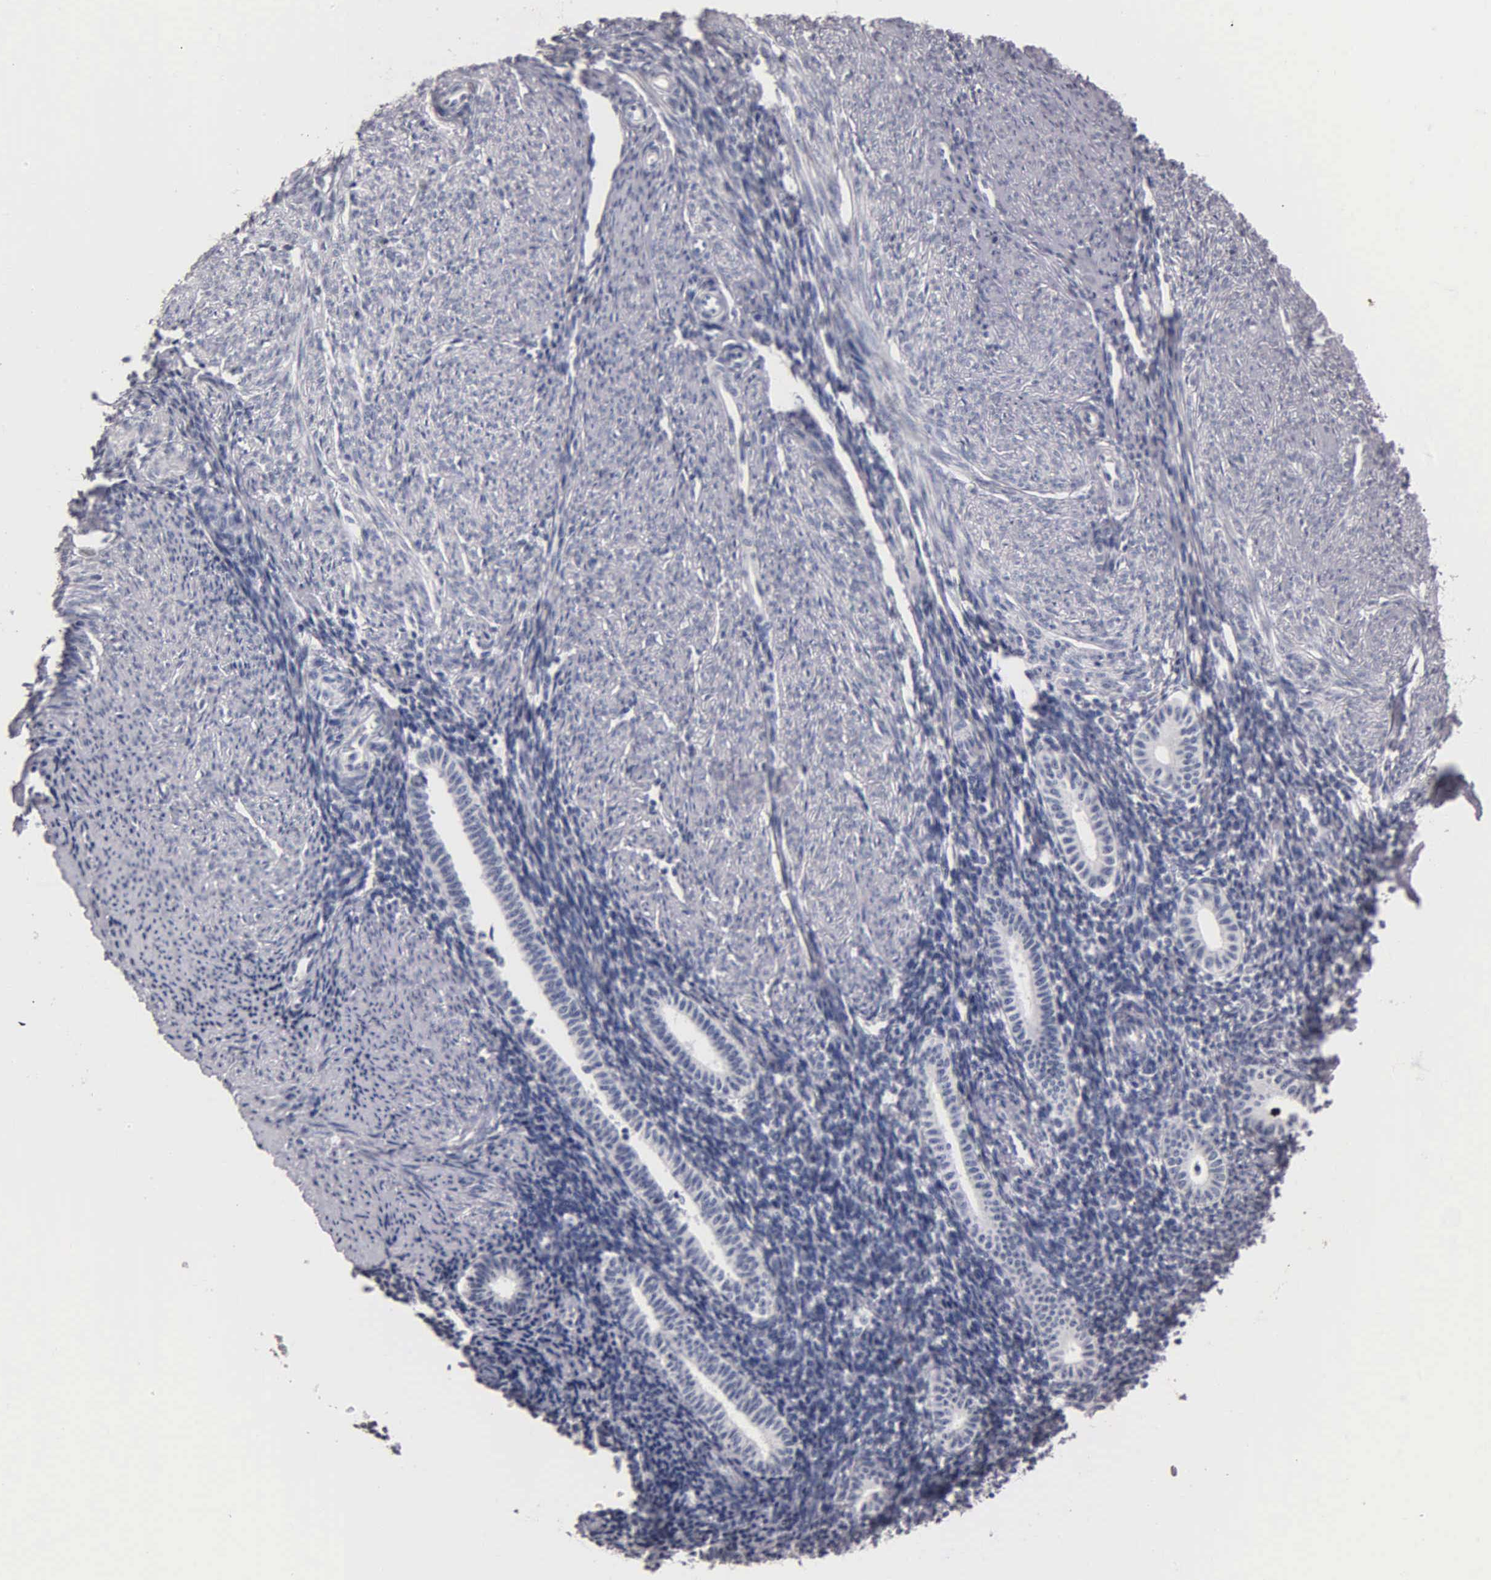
{"staining": {"intensity": "negative", "quantity": "none", "location": "none"}, "tissue": "endometrium", "cell_type": "Cells in endometrial stroma", "image_type": "normal", "snomed": [{"axis": "morphology", "description": "Normal tissue, NOS"}, {"axis": "topography", "description": "Endometrium"}], "caption": "DAB (3,3'-diaminobenzidine) immunohistochemical staining of unremarkable human endometrium shows no significant staining in cells in endometrial stroma.", "gene": "SST", "patient": {"sex": "female", "age": 52}}